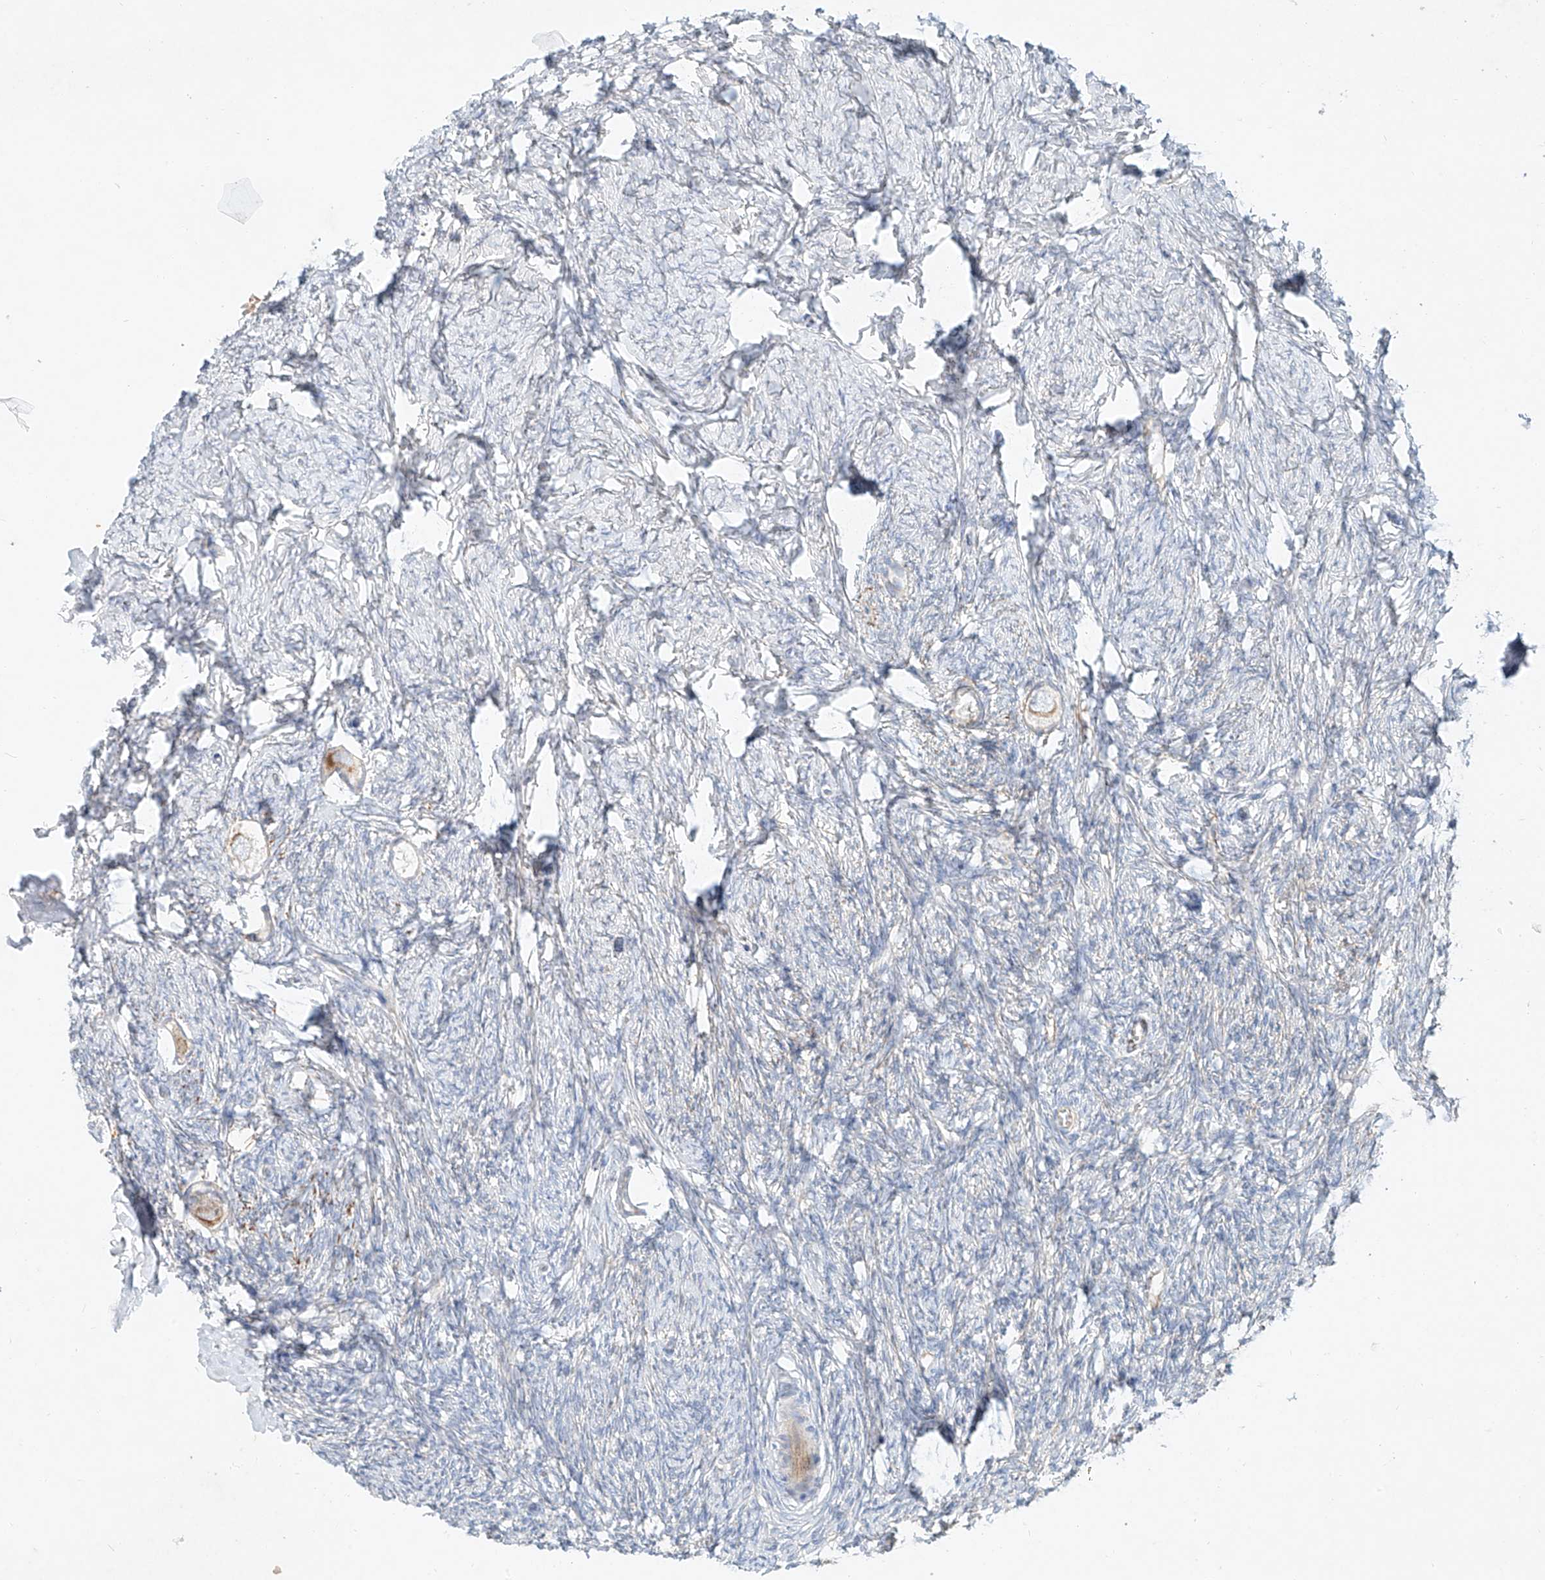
{"staining": {"intensity": "moderate", "quantity": "<25%", "location": "cytoplasmic/membranous"}, "tissue": "ovary", "cell_type": "Follicle cells", "image_type": "normal", "snomed": [{"axis": "morphology", "description": "Normal tissue, NOS"}, {"axis": "topography", "description": "Ovary"}], "caption": "A brown stain labels moderate cytoplasmic/membranous positivity of a protein in follicle cells of benign ovary. Using DAB (3,3'-diaminobenzidine) (brown) and hematoxylin (blue) stains, captured at high magnification using brightfield microscopy.", "gene": "AJM1", "patient": {"sex": "female", "age": 27}}